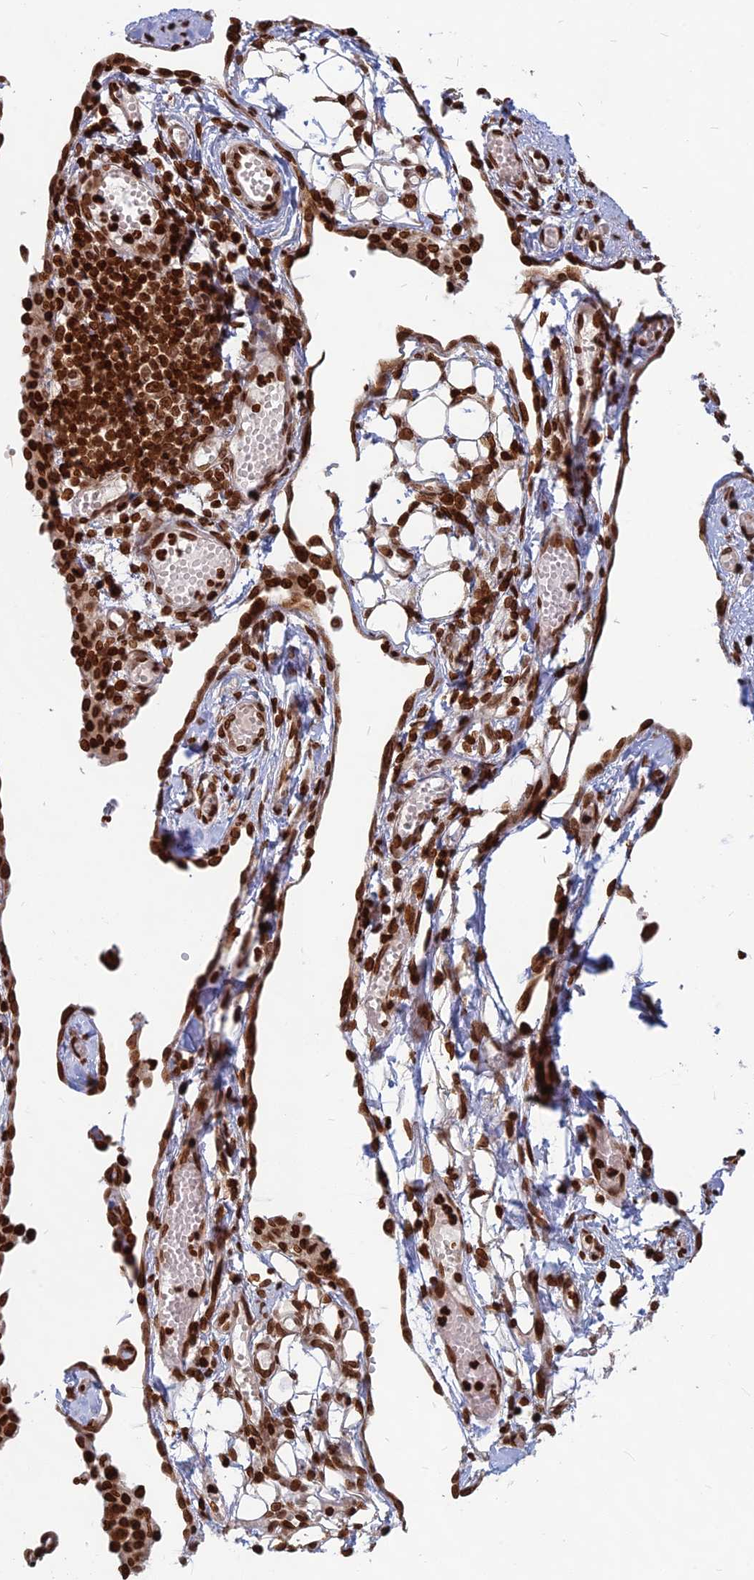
{"staining": {"intensity": "strong", "quantity": ">75%", "location": "nuclear"}, "tissue": "ovarian cancer", "cell_type": "Tumor cells", "image_type": "cancer", "snomed": [{"axis": "morphology", "description": "Carcinoma, endometroid"}, {"axis": "topography", "description": "Ovary"}], "caption": "This is a histology image of immunohistochemistry (IHC) staining of ovarian cancer, which shows strong expression in the nuclear of tumor cells.", "gene": "TET2", "patient": {"sex": "female", "age": 42}}